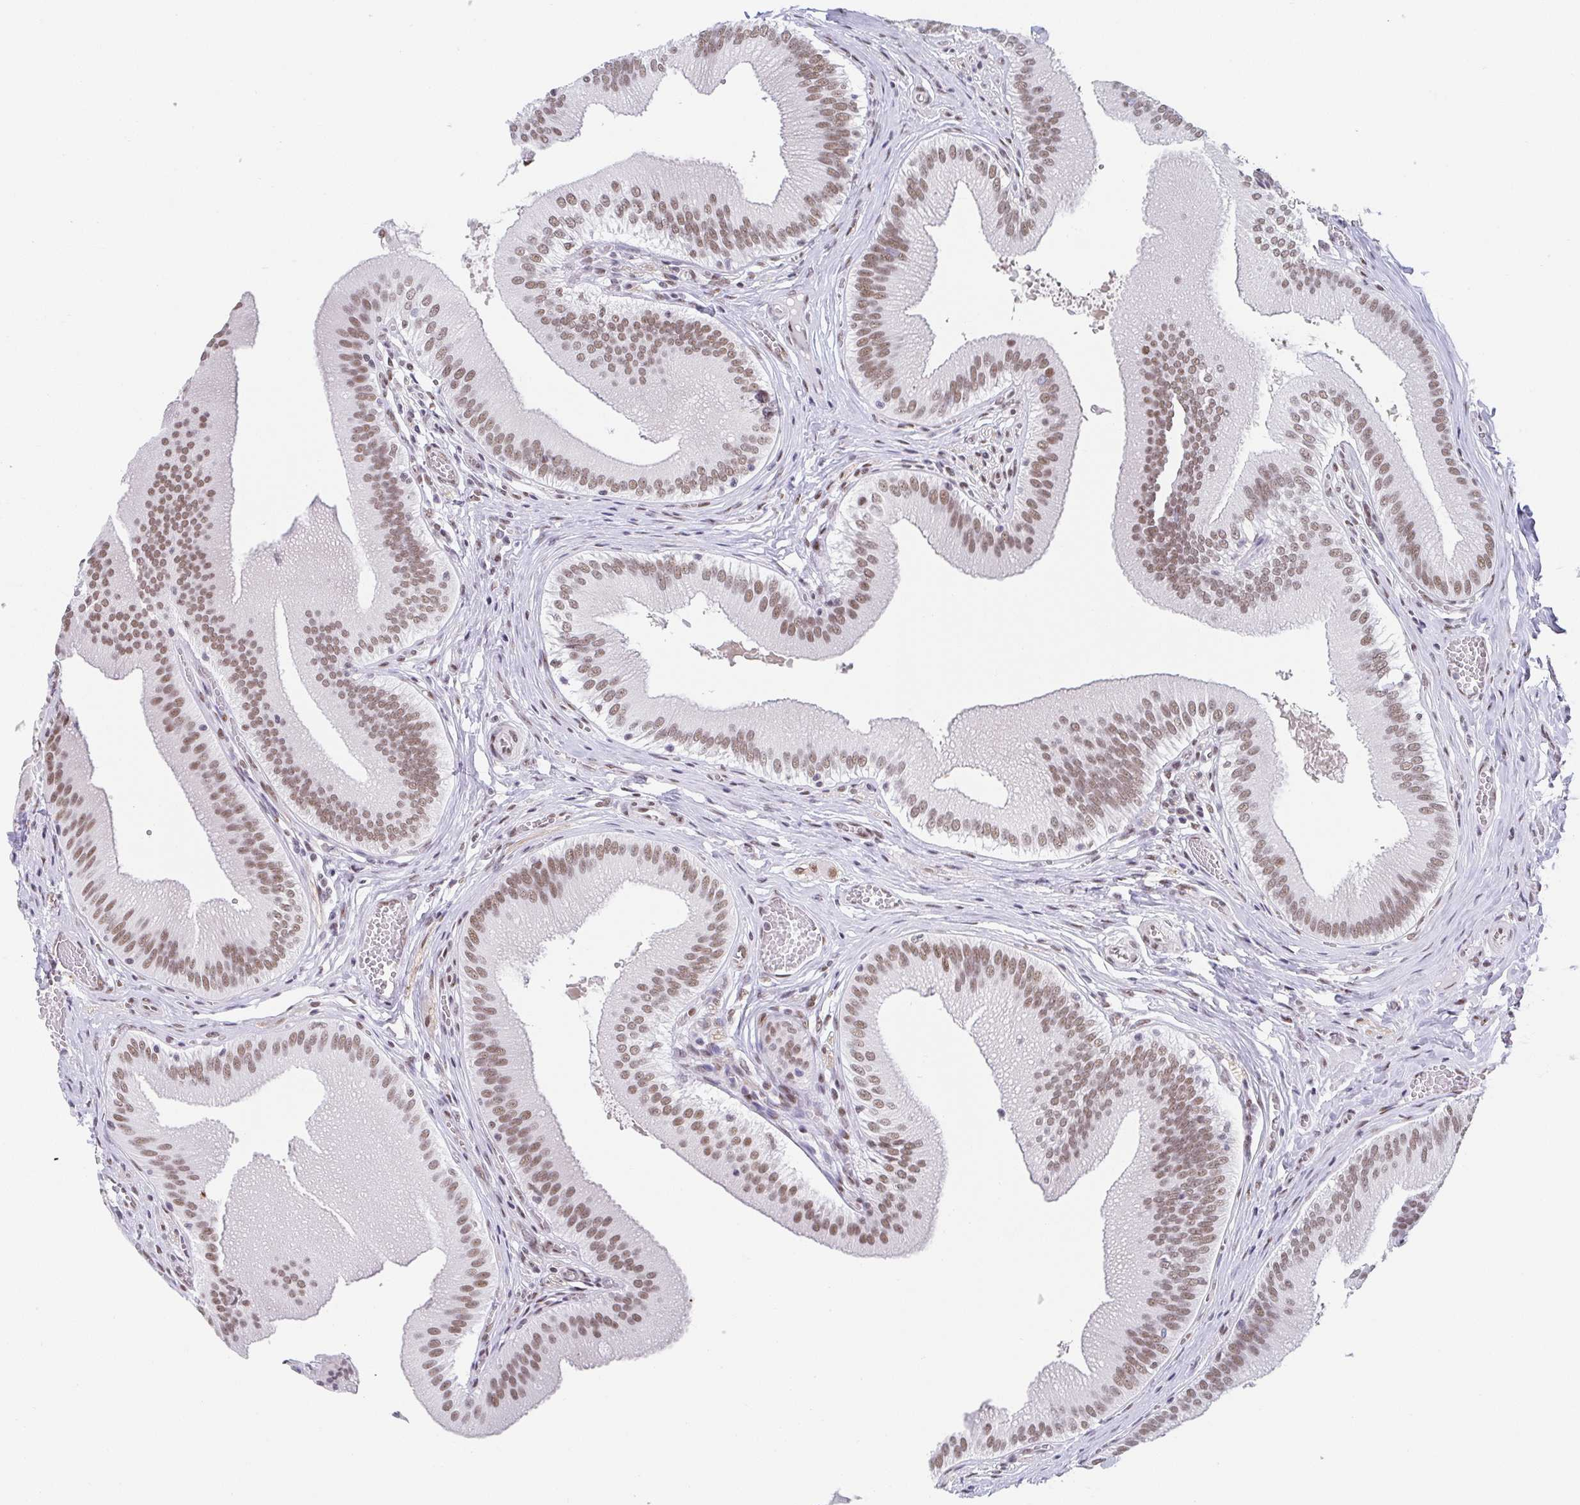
{"staining": {"intensity": "moderate", "quantity": ">75%", "location": "nuclear"}, "tissue": "gallbladder", "cell_type": "Glandular cells", "image_type": "normal", "snomed": [{"axis": "morphology", "description": "Normal tissue, NOS"}, {"axis": "topography", "description": "Gallbladder"}], "caption": "High-power microscopy captured an immunohistochemistry (IHC) micrograph of benign gallbladder, revealing moderate nuclear expression in approximately >75% of glandular cells.", "gene": "SLC7A10", "patient": {"sex": "male", "age": 17}}